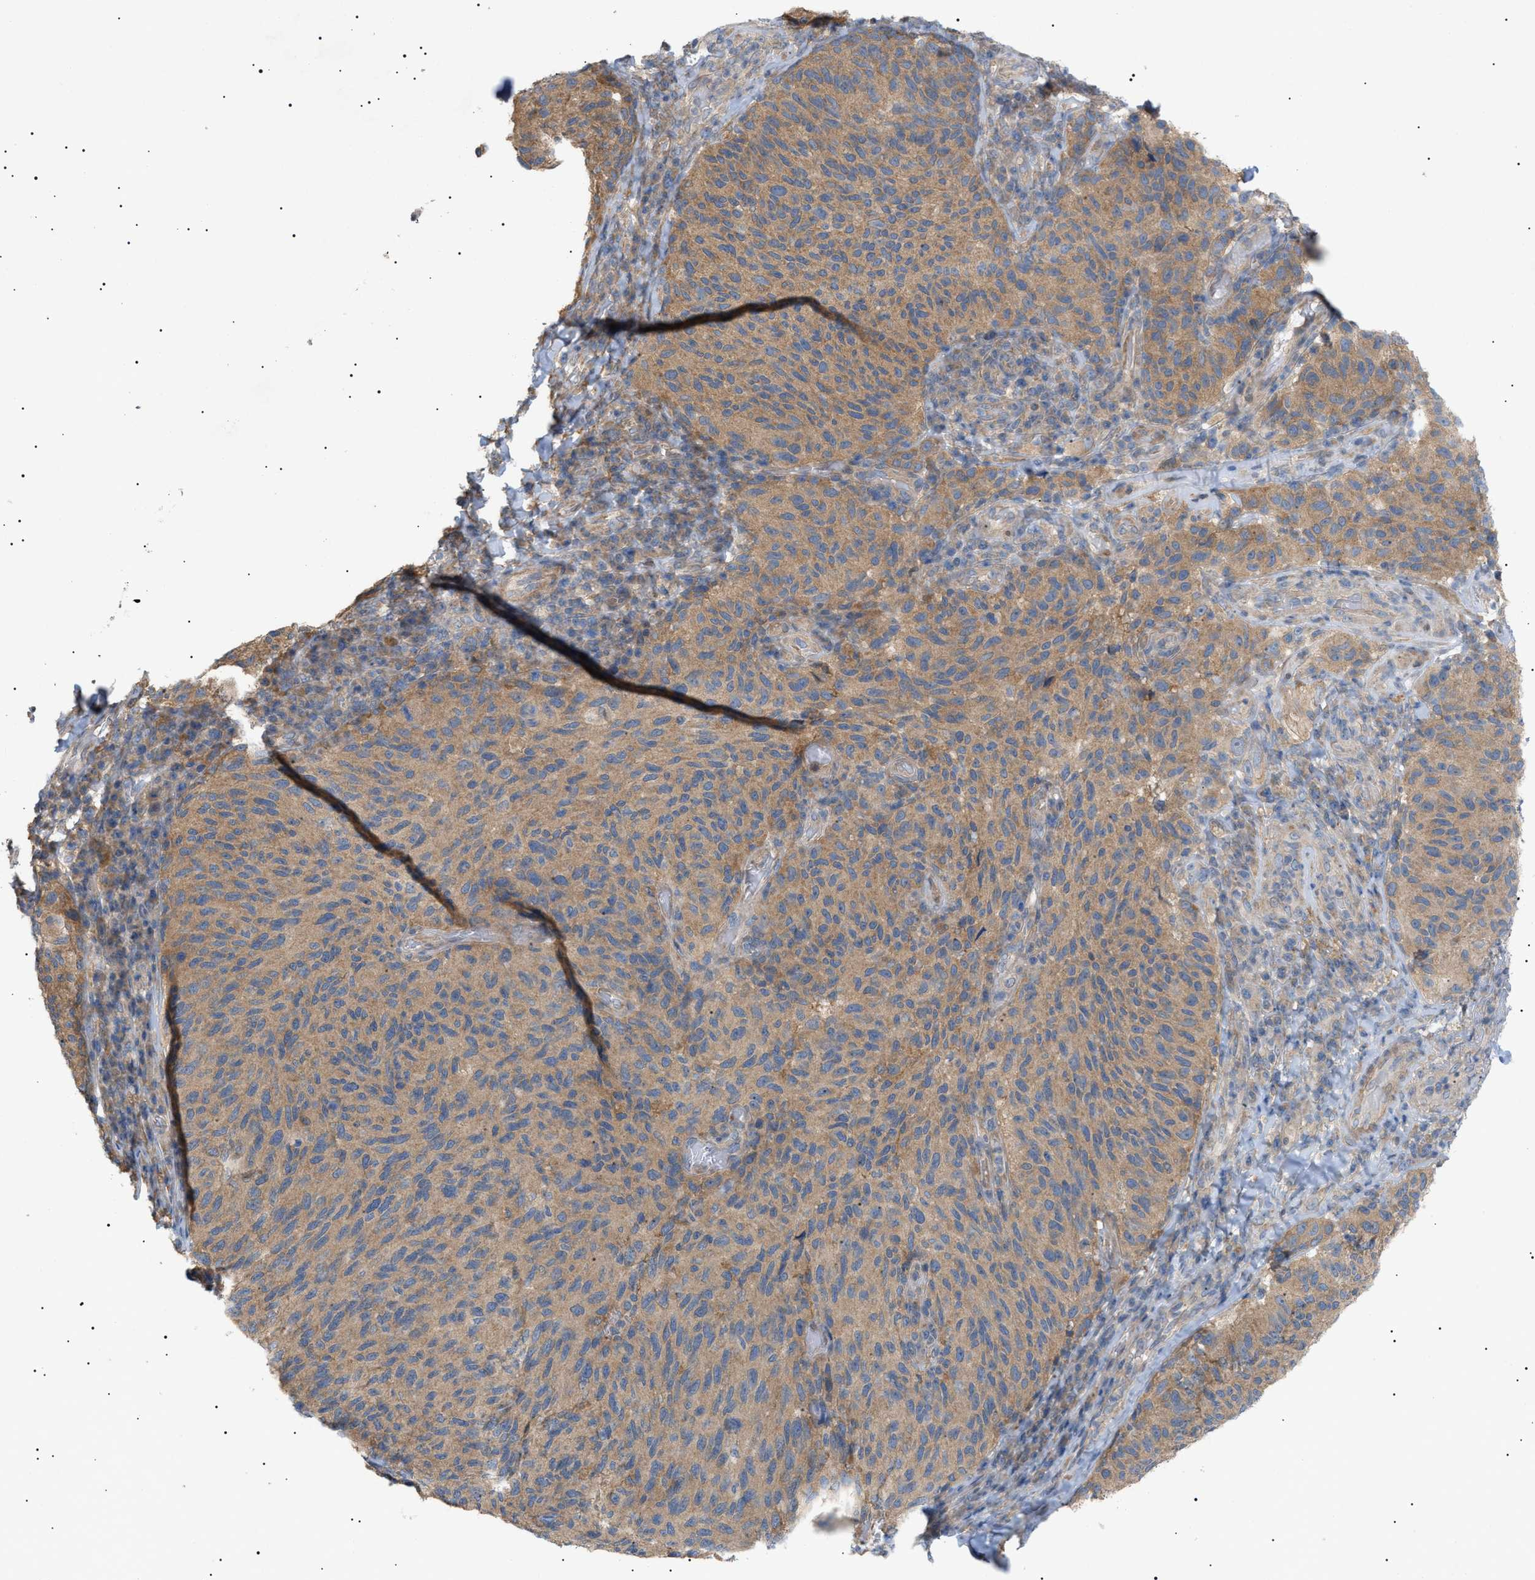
{"staining": {"intensity": "moderate", "quantity": ">75%", "location": "cytoplasmic/membranous"}, "tissue": "melanoma", "cell_type": "Tumor cells", "image_type": "cancer", "snomed": [{"axis": "morphology", "description": "Malignant melanoma, NOS"}, {"axis": "topography", "description": "Skin"}], "caption": "Protein positivity by IHC shows moderate cytoplasmic/membranous staining in about >75% of tumor cells in malignant melanoma. (DAB = brown stain, brightfield microscopy at high magnification).", "gene": "IRS2", "patient": {"sex": "female", "age": 73}}